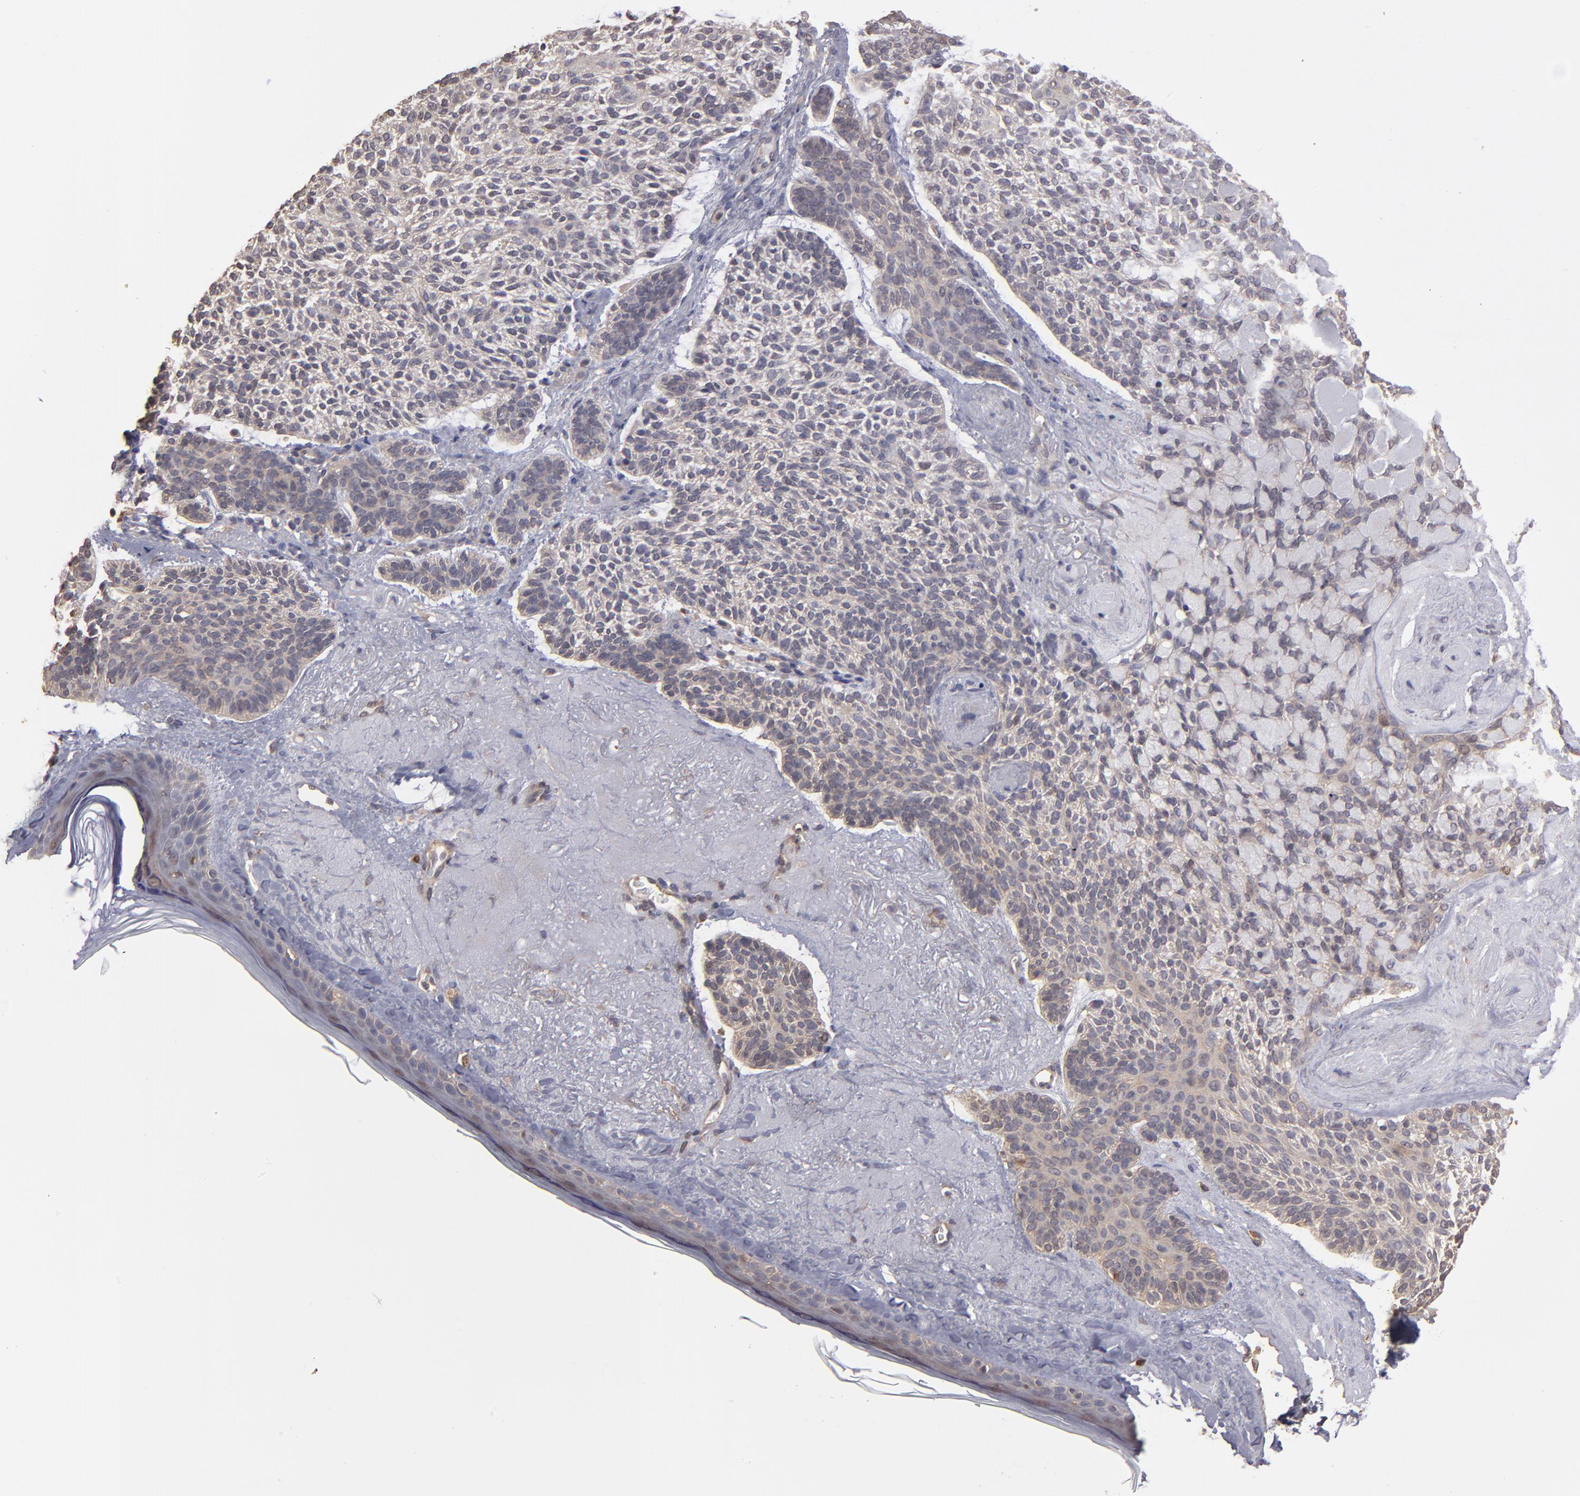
{"staining": {"intensity": "weak", "quantity": ">75%", "location": "cytoplasmic/membranous"}, "tissue": "skin cancer", "cell_type": "Tumor cells", "image_type": "cancer", "snomed": [{"axis": "morphology", "description": "Normal tissue, NOS"}, {"axis": "morphology", "description": "Basal cell carcinoma"}, {"axis": "topography", "description": "Skin"}], "caption": "Skin basal cell carcinoma was stained to show a protein in brown. There is low levels of weak cytoplasmic/membranous staining in about >75% of tumor cells. (Stains: DAB in brown, nuclei in blue, Microscopy: brightfield microscopy at high magnification).", "gene": "NDRG2", "patient": {"sex": "female", "age": 70}}